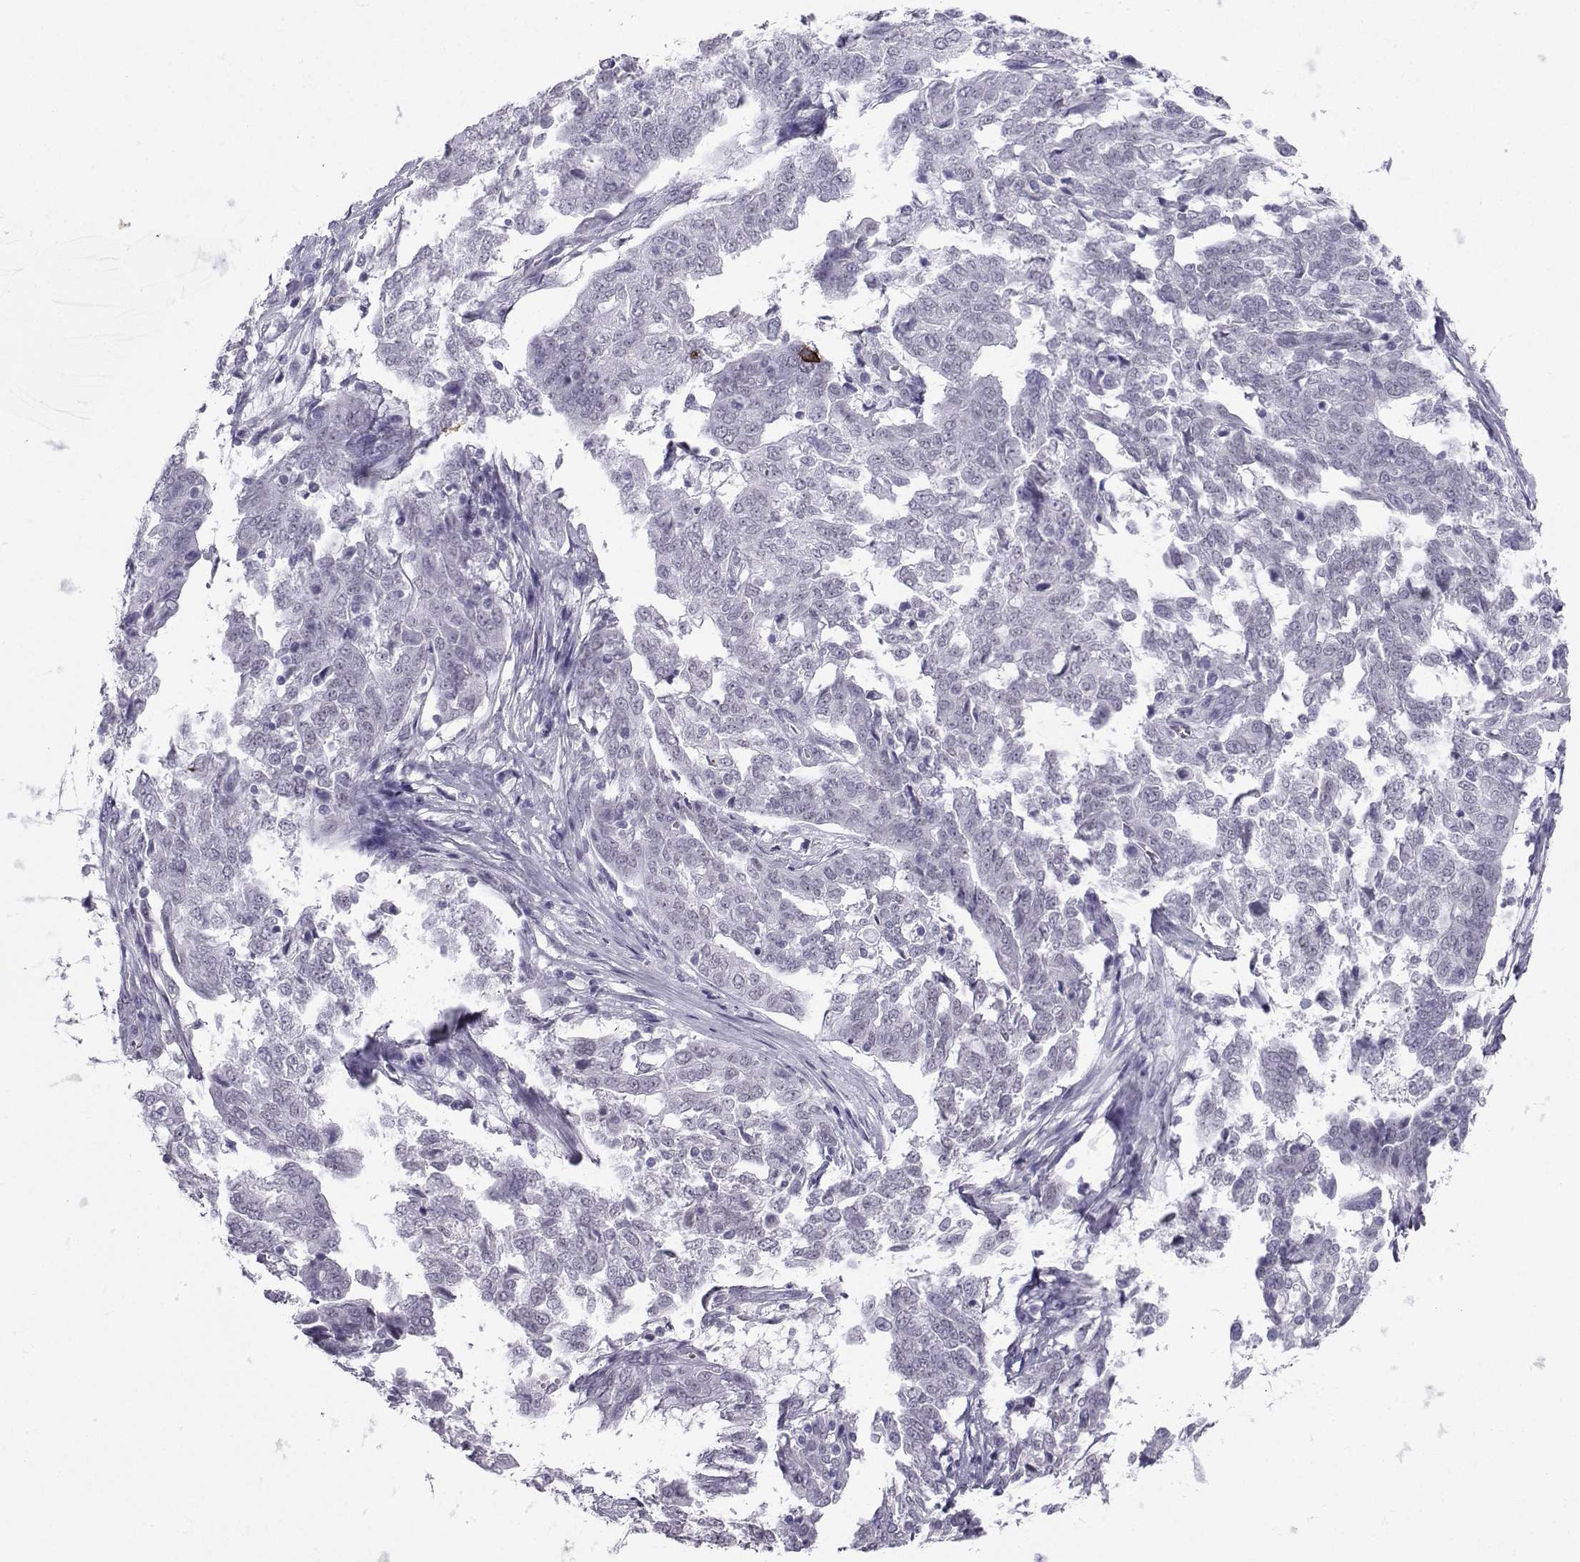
{"staining": {"intensity": "negative", "quantity": "none", "location": "none"}, "tissue": "ovarian cancer", "cell_type": "Tumor cells", "image_type": "cancer", "snomed": [{"axis": "morphology", "description": "Cystadenocarcinoma, serous, NOS"}, {"axis": "topography", "description": "Ovary"}], "caption": "Immunohistochemistry (IHC) histopathology image of serous cystadenocarcinoma (ovarian) stained for a protein (brown), which shows no expression in tumor cells.", "gene": "LORICRIN", "patient": {"sex": "female", "age": 67}}